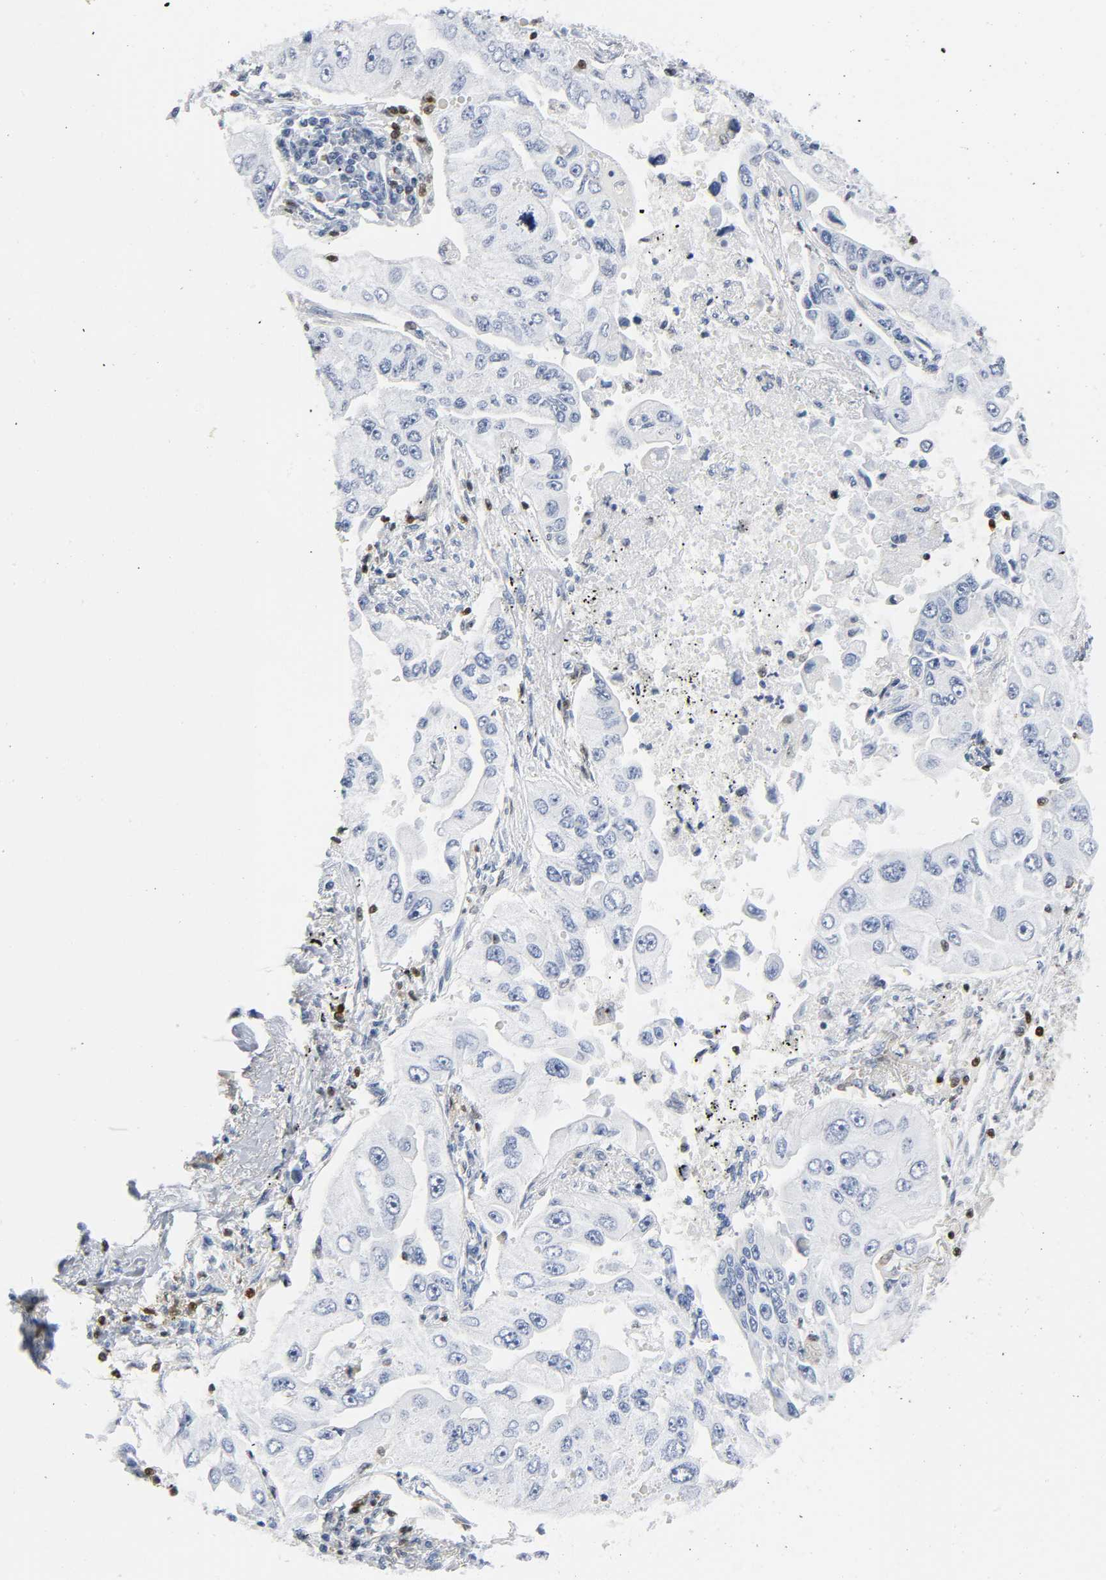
{"staining": {"intensity": "negative", "quantity": "none", "location": "none"}, "tissue": "lung cancer", "cell_type": "Tumor cells", "image_type": "cancer", "snomed": [{"axis": "morphology", "description": "Adenocarcinoma, NOS"}, {"axis": "topography", "description": "Lung"}], "caption": "The immunohistochemistry micrograph has no significant staining in tumor cells of lung adenocarcinoma tissue.", "gene": "DOK2", "patient": {"sex": "male", "age": 84}}